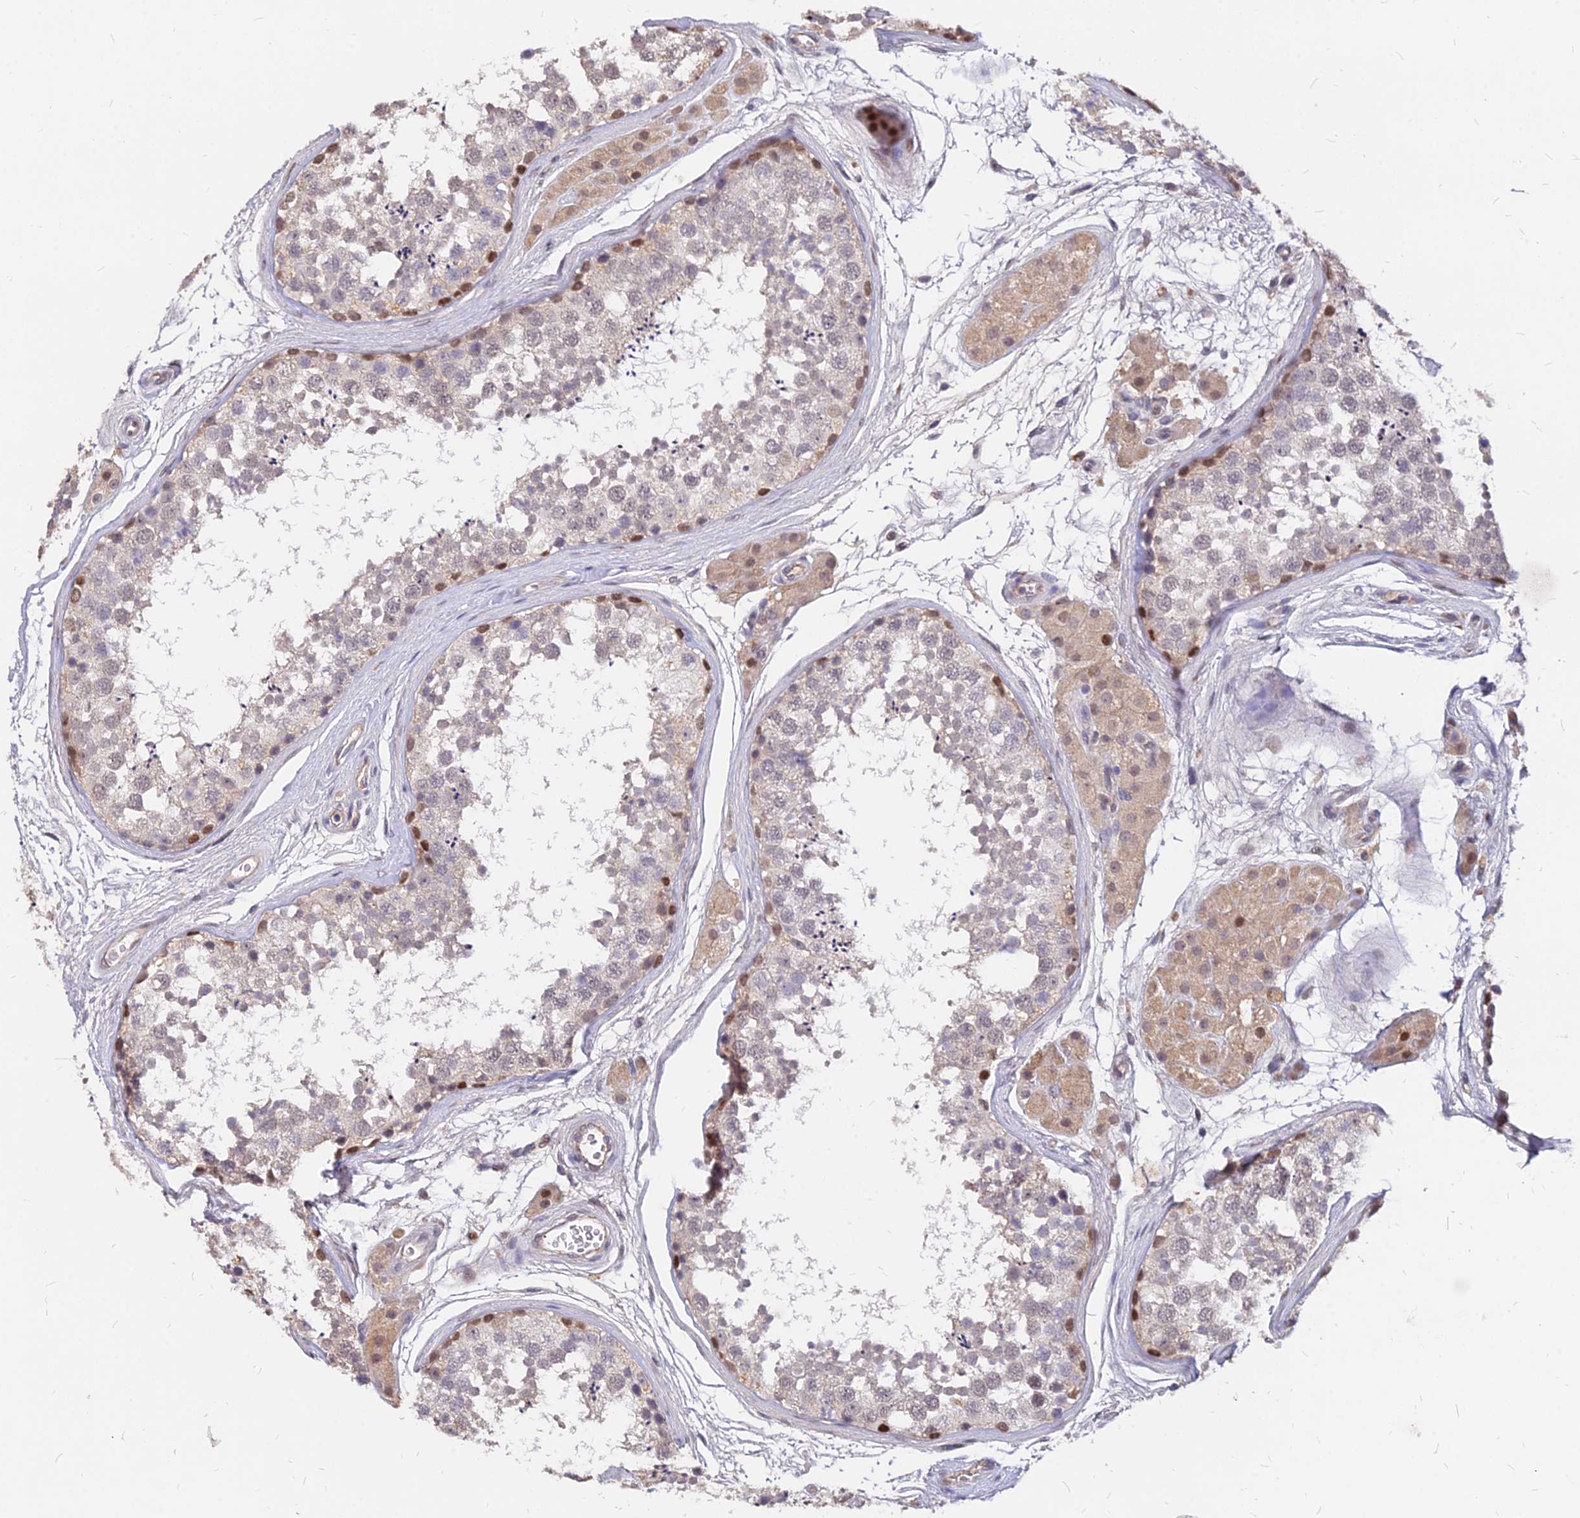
{"staining": {"intensity": "moderate", "quantity": "<25%", "location": "nuclear"}, "tissue": "testis", "cell_type": "Cells in seminiferous ducts", "image_type": "normal", "snomed": [{"axis": "morphology", "description": "Normal tissue, NOS"}, {"axis": "topography", "description": "Testis"}], "caption": "Protein expression analysis of benign testis exhibits moderate nuclear staining in approximately <25% of cells in seminiferous ducts. Using DAB (brown) and hematoxylin (blue) stains, captured at high magnification using brightfield microscopy.", "gene": "C11orf68", "patient": {"sex": "male", "age": 56}}